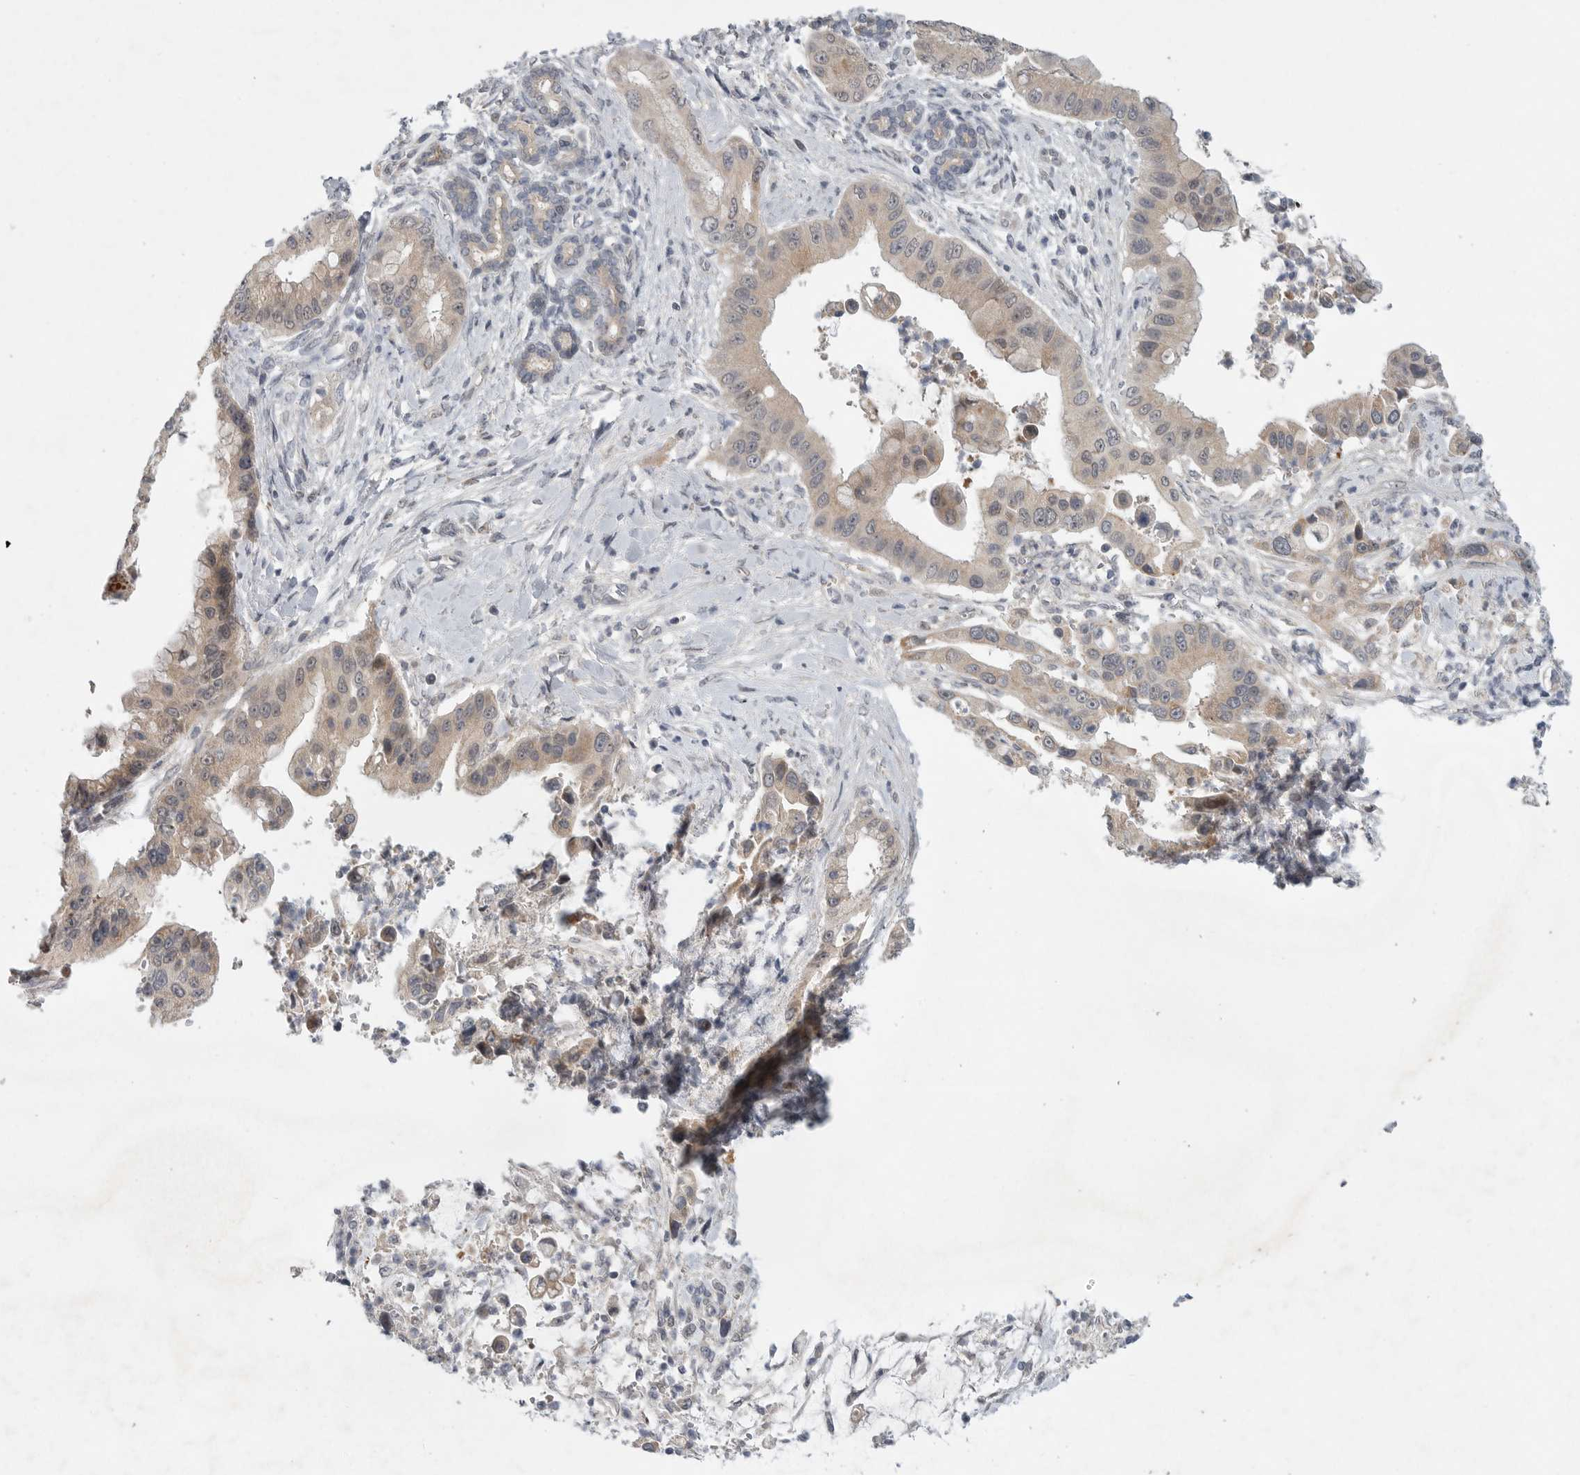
{"staining": {"intensity": "weak", "quantity": "25%-75%", "location": "cytoplasmic/membranous"}, "tissue": "liver cancer", "cell_type": "Tumor cells", "image_type": "cancer", "snomed": [{"axis": "morphology", "description": "Cholangiocarcinoma"}, {"axis": "topography", "description": "Liver"}], "caption": "This is a photomicrograph of immunohistochemistry (IHC) staining of liver cancer, which shows weak expression in the cytoplasmic/membranous of tumor cells.", "gene": "FBXO43", "patient": {"sex": "female", "age": 54}}